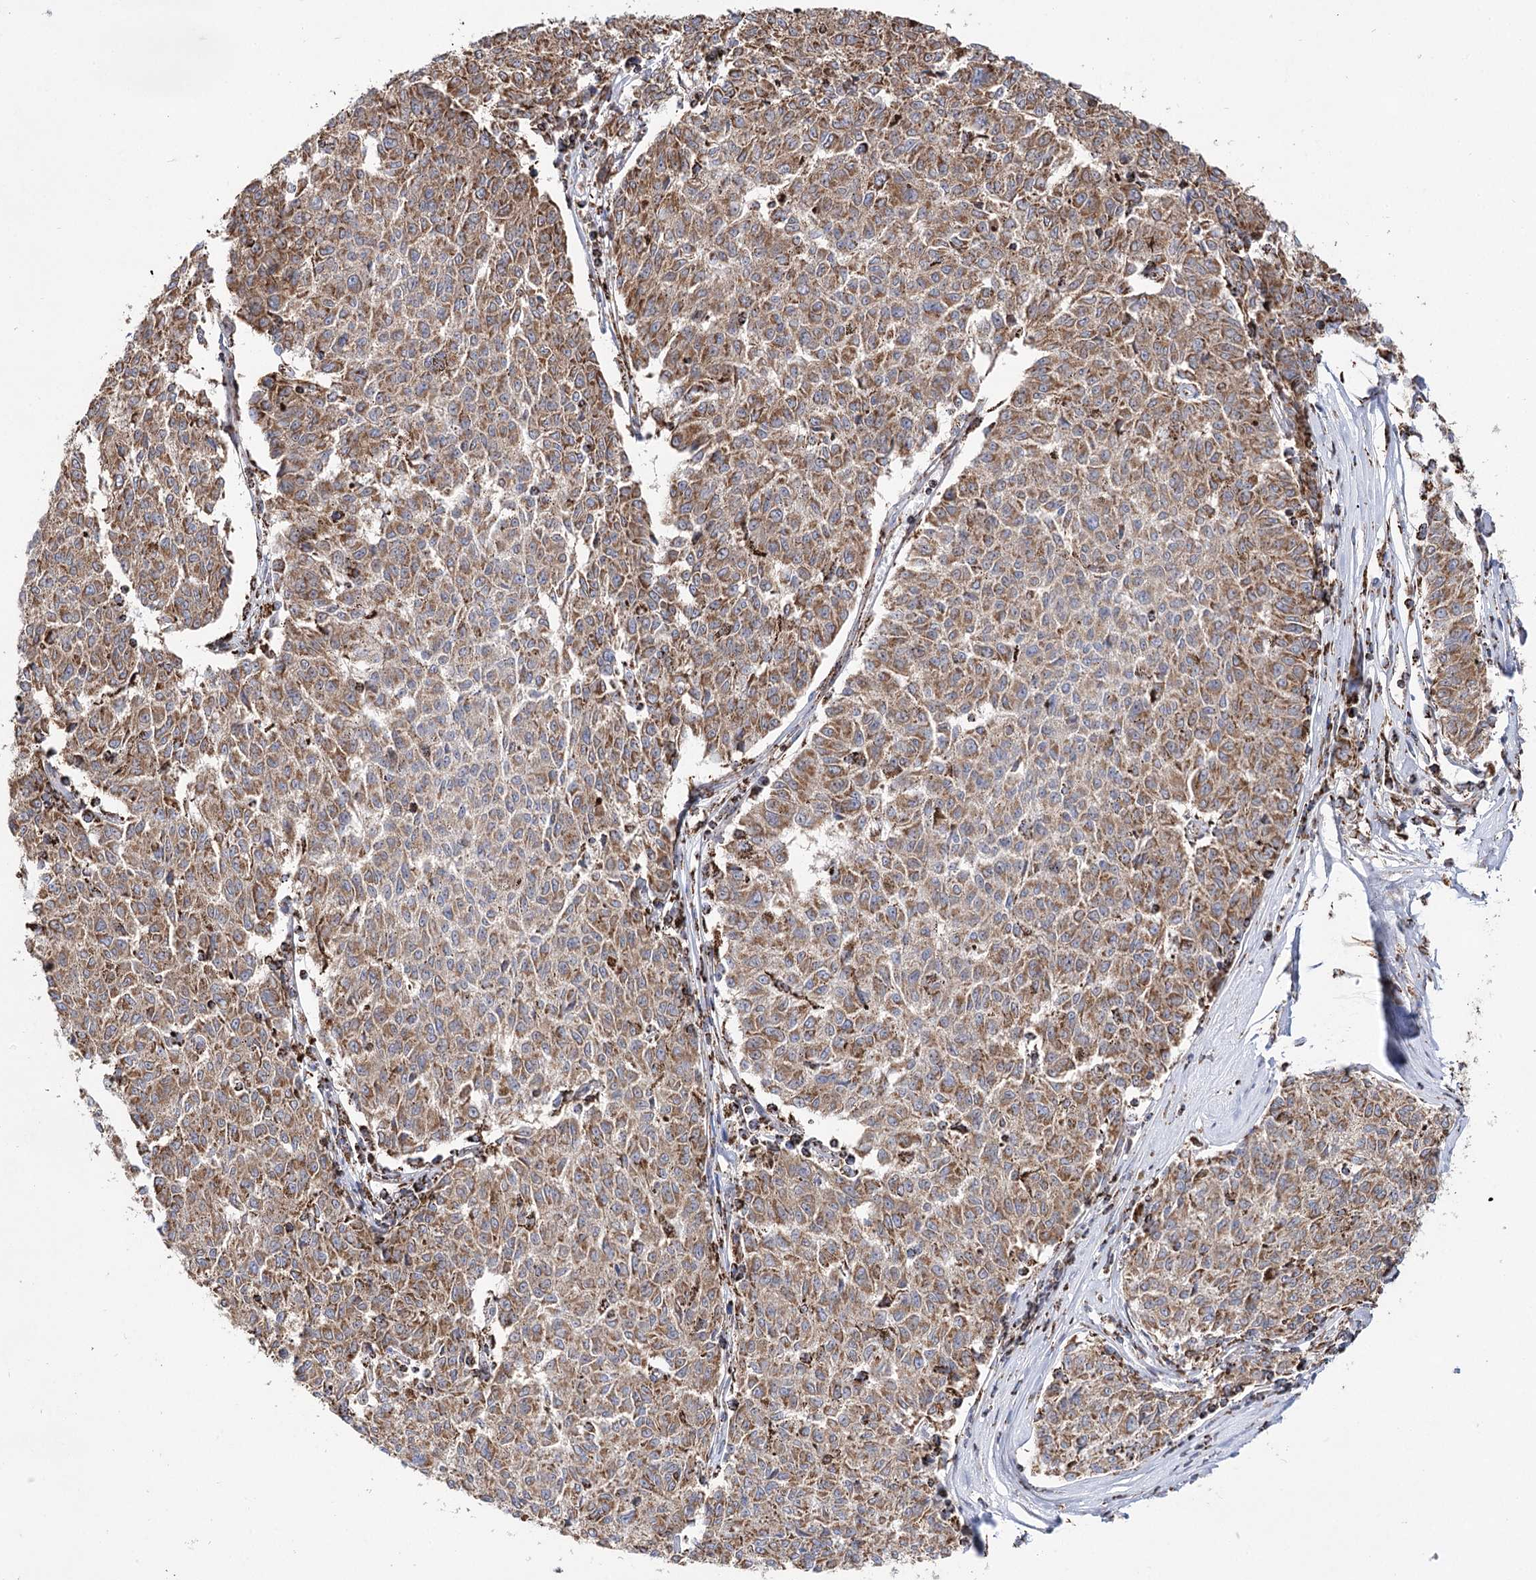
{"staining": {"intensity": "moderate", "quantity": ">75%", "location": "cytoplasmic/membranous"}, "tissue": "melanoma", "cell_type": "Tumor cells", "image_type": "cancer", "snomed": [{"axis": "morphology", "description": "Malignant melanoma, NOS"}, {"axis": "topography", "description": "Skin"}], "caption": "An image showing moderate cytoplasmic/membranous staining in about >75% of tumor cells in melanoma, as visualized by brown immunohistochemical staining.", "gene": "NADK2", "patient": {"sex": "female", "age": 72}}